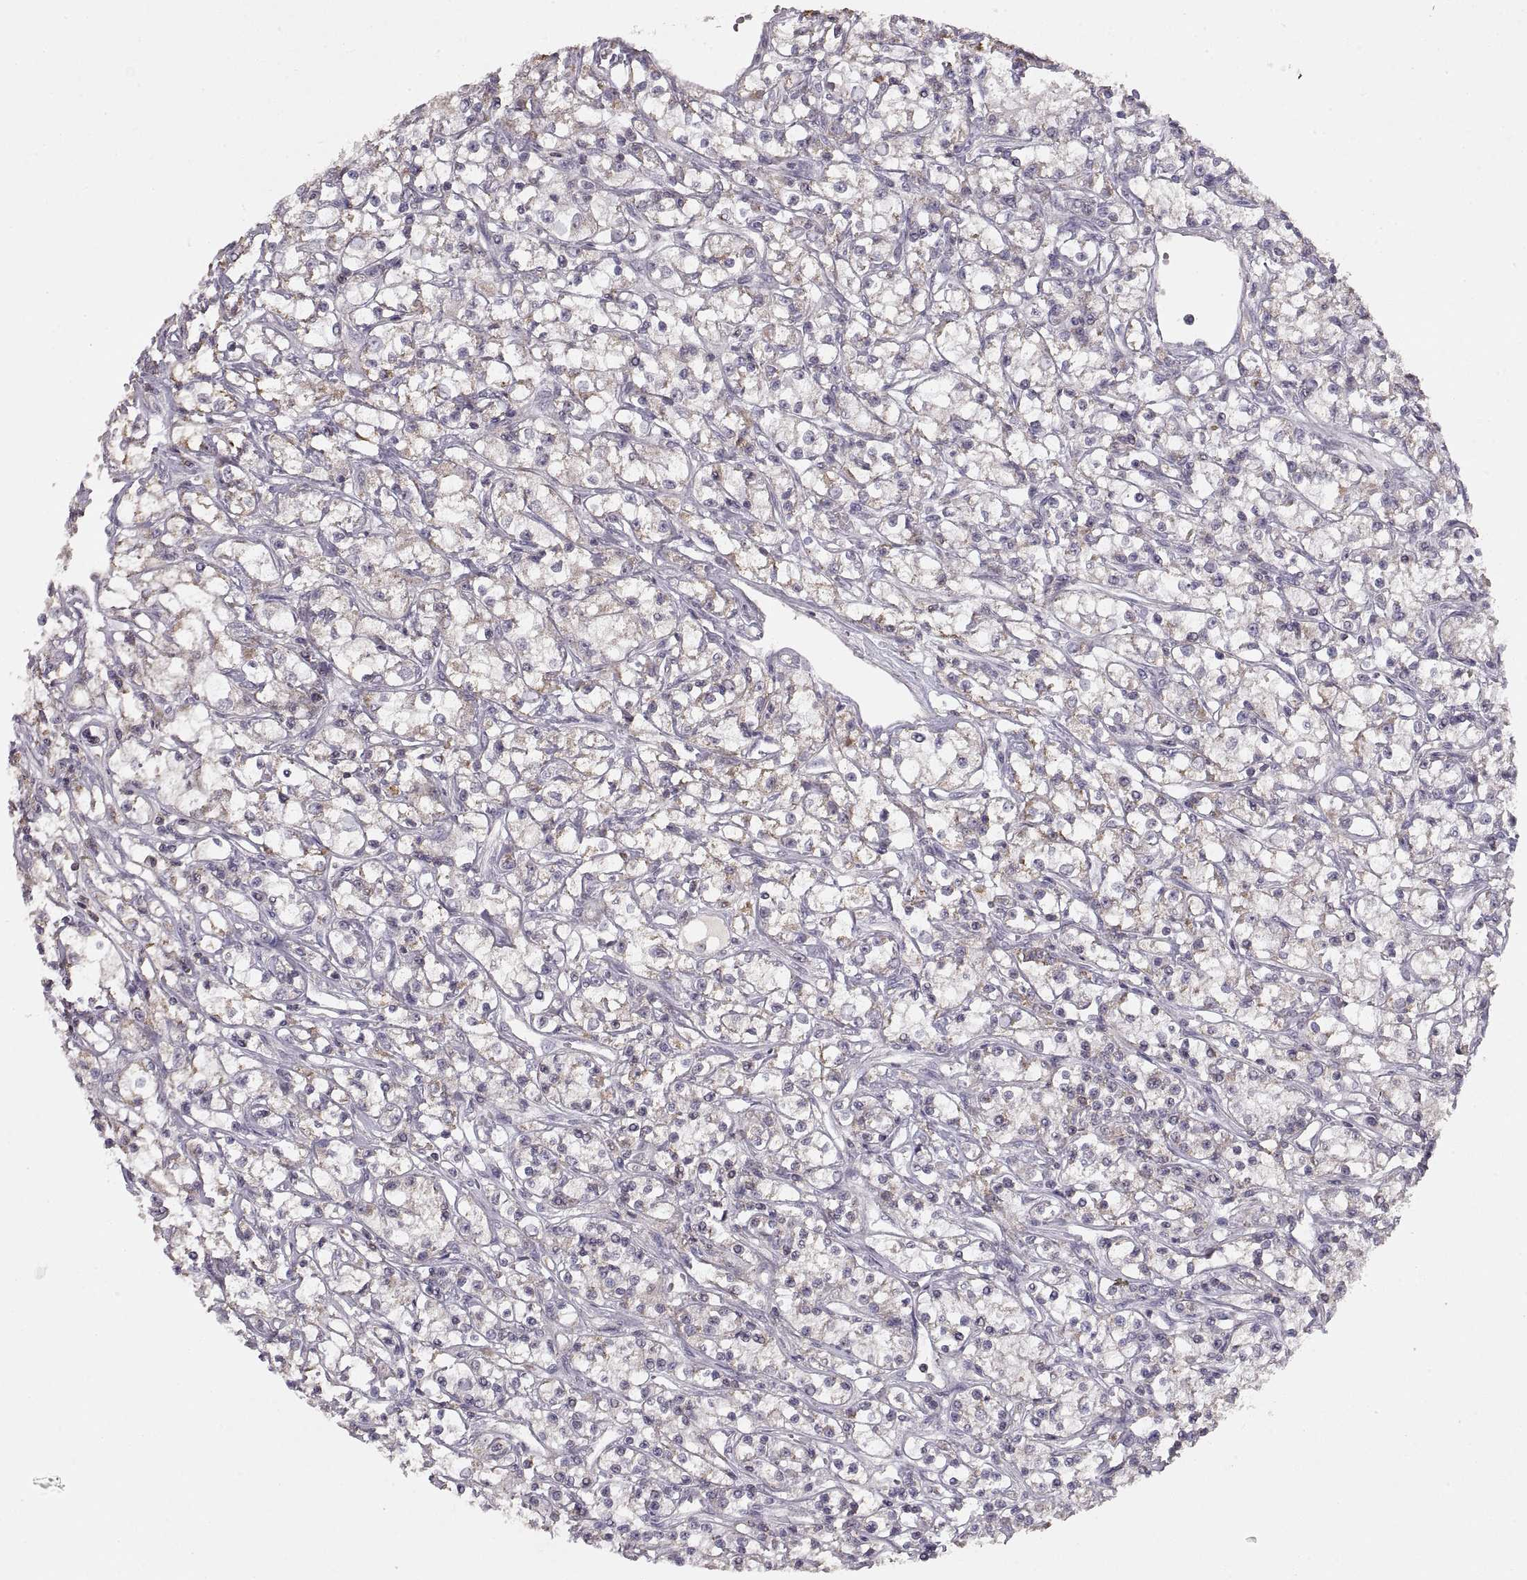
{"staining": {"intensity": "negative", "quantity": "none", "location": "none"}, "tissue": "renal cancer", "cell_type": "Tumor cells", "image_type": "cancer", "snomed": [{"axis": "morphology", "description": "Adenocarcinoma, NOS"}, {"axis": "topography", "description": "Kidney"}], "caption": "Image shows no significant protein staining in tumor cells of renal cancer (adenocarcinoma). The staining was performed using DAB to visualize the protein expression in brown, while the nuclei were stained in blue with hematoxylin (Magnification: 20x).", "gene": "ADAM11", "patient": {"sex": "female", "age": 59}}